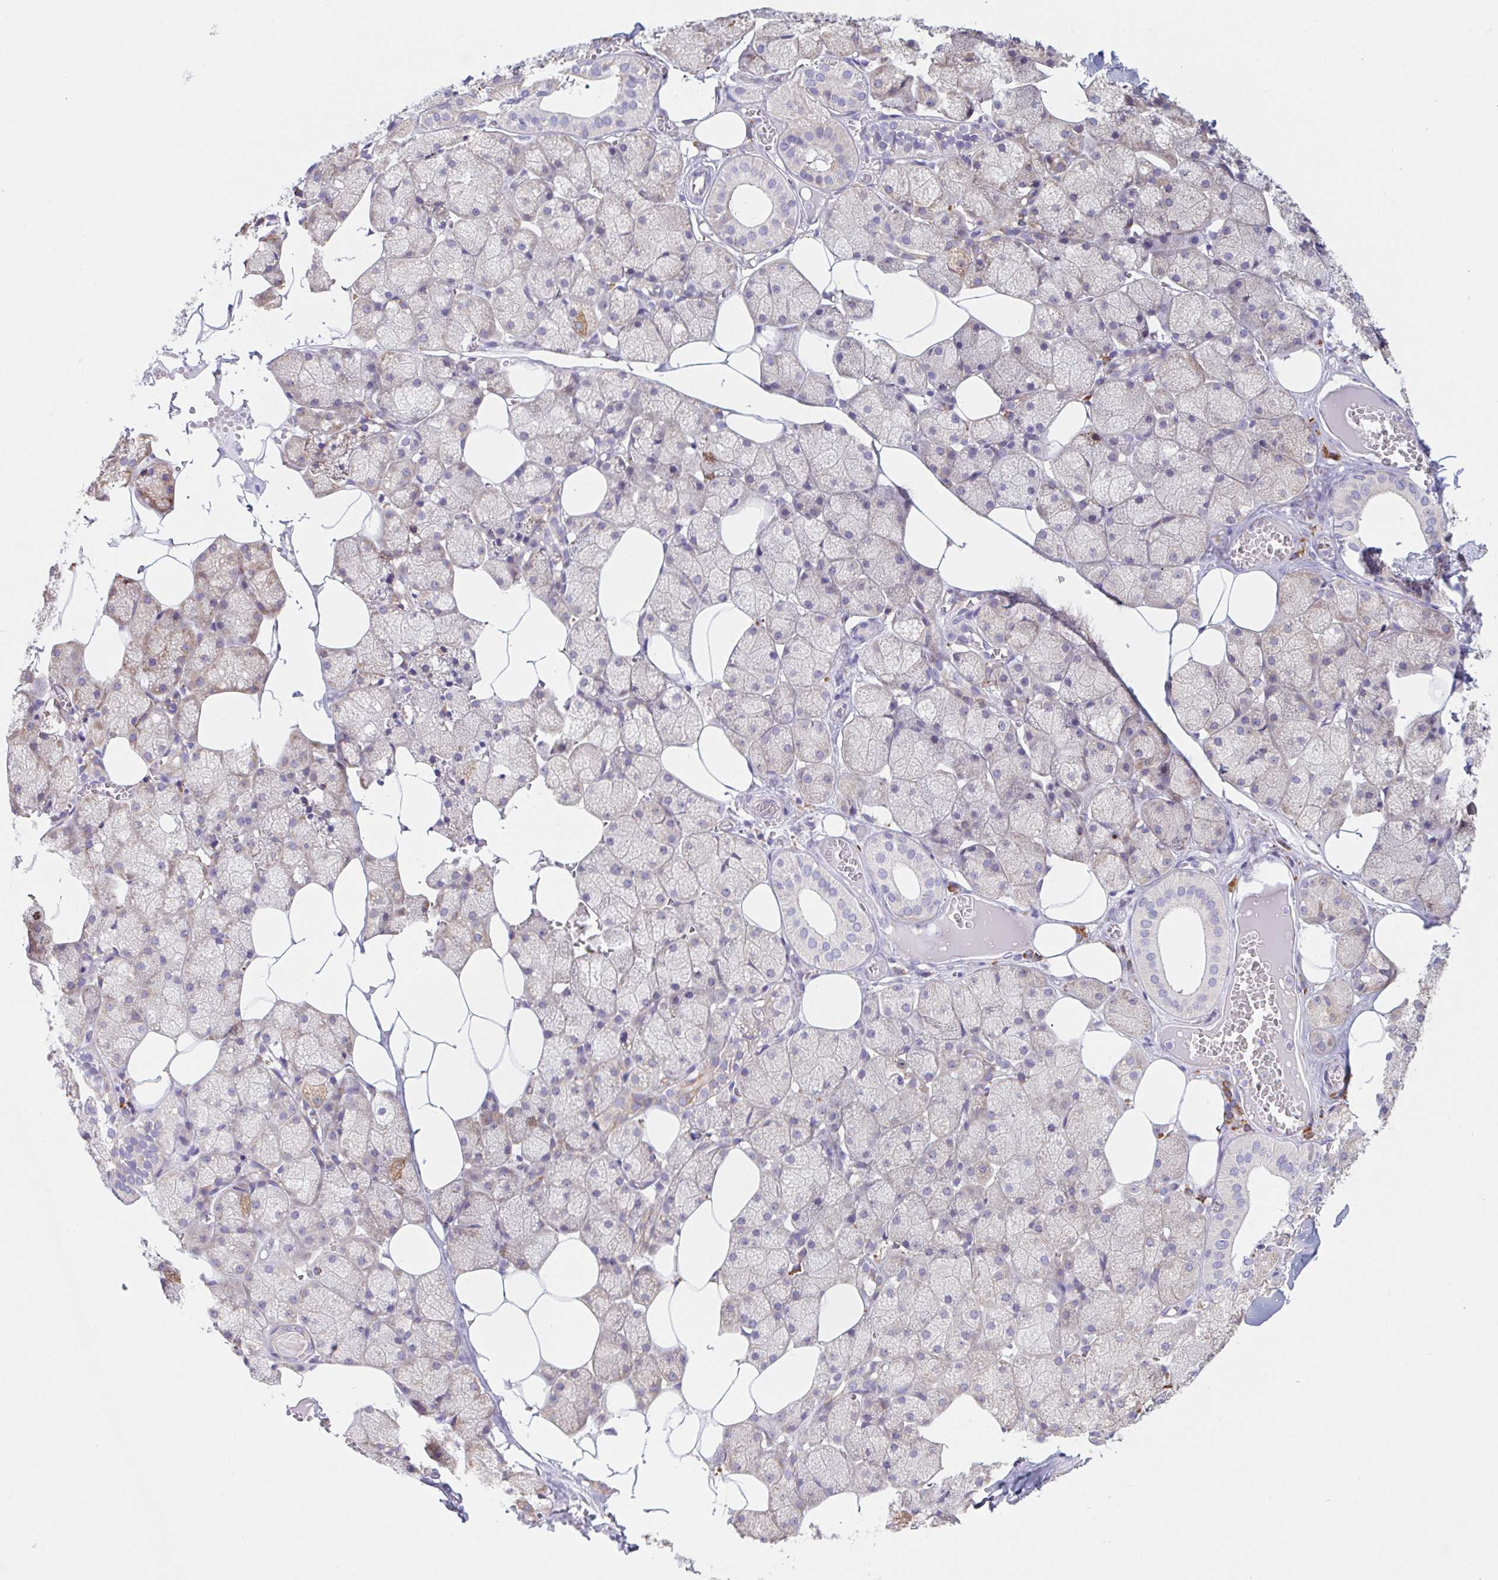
{"staining": {"intensity": "weak", "quantity": "25%-75%", "location": "cytoplasmic/membranous"}, "tissue": "salivary gland", "cell_type": "Glandular cells", "image_type": "normal", "snomed": [{"axis": "morphology", "description": "Normal tissue, NOS"}, {"axis": "topography", "description": "Salivary gland"}, {"axis": "topography", "description": "Peripheral nerve tissue"}], "caption": "Weak cytoplasmic/membranous expression for a protein is seen in about 25%-75% of glandular cells of normal salivary gland using immunohistochemistry (IHC).", "gene": "ADAM8", "patient": {"sex": "male", "age": 38}}